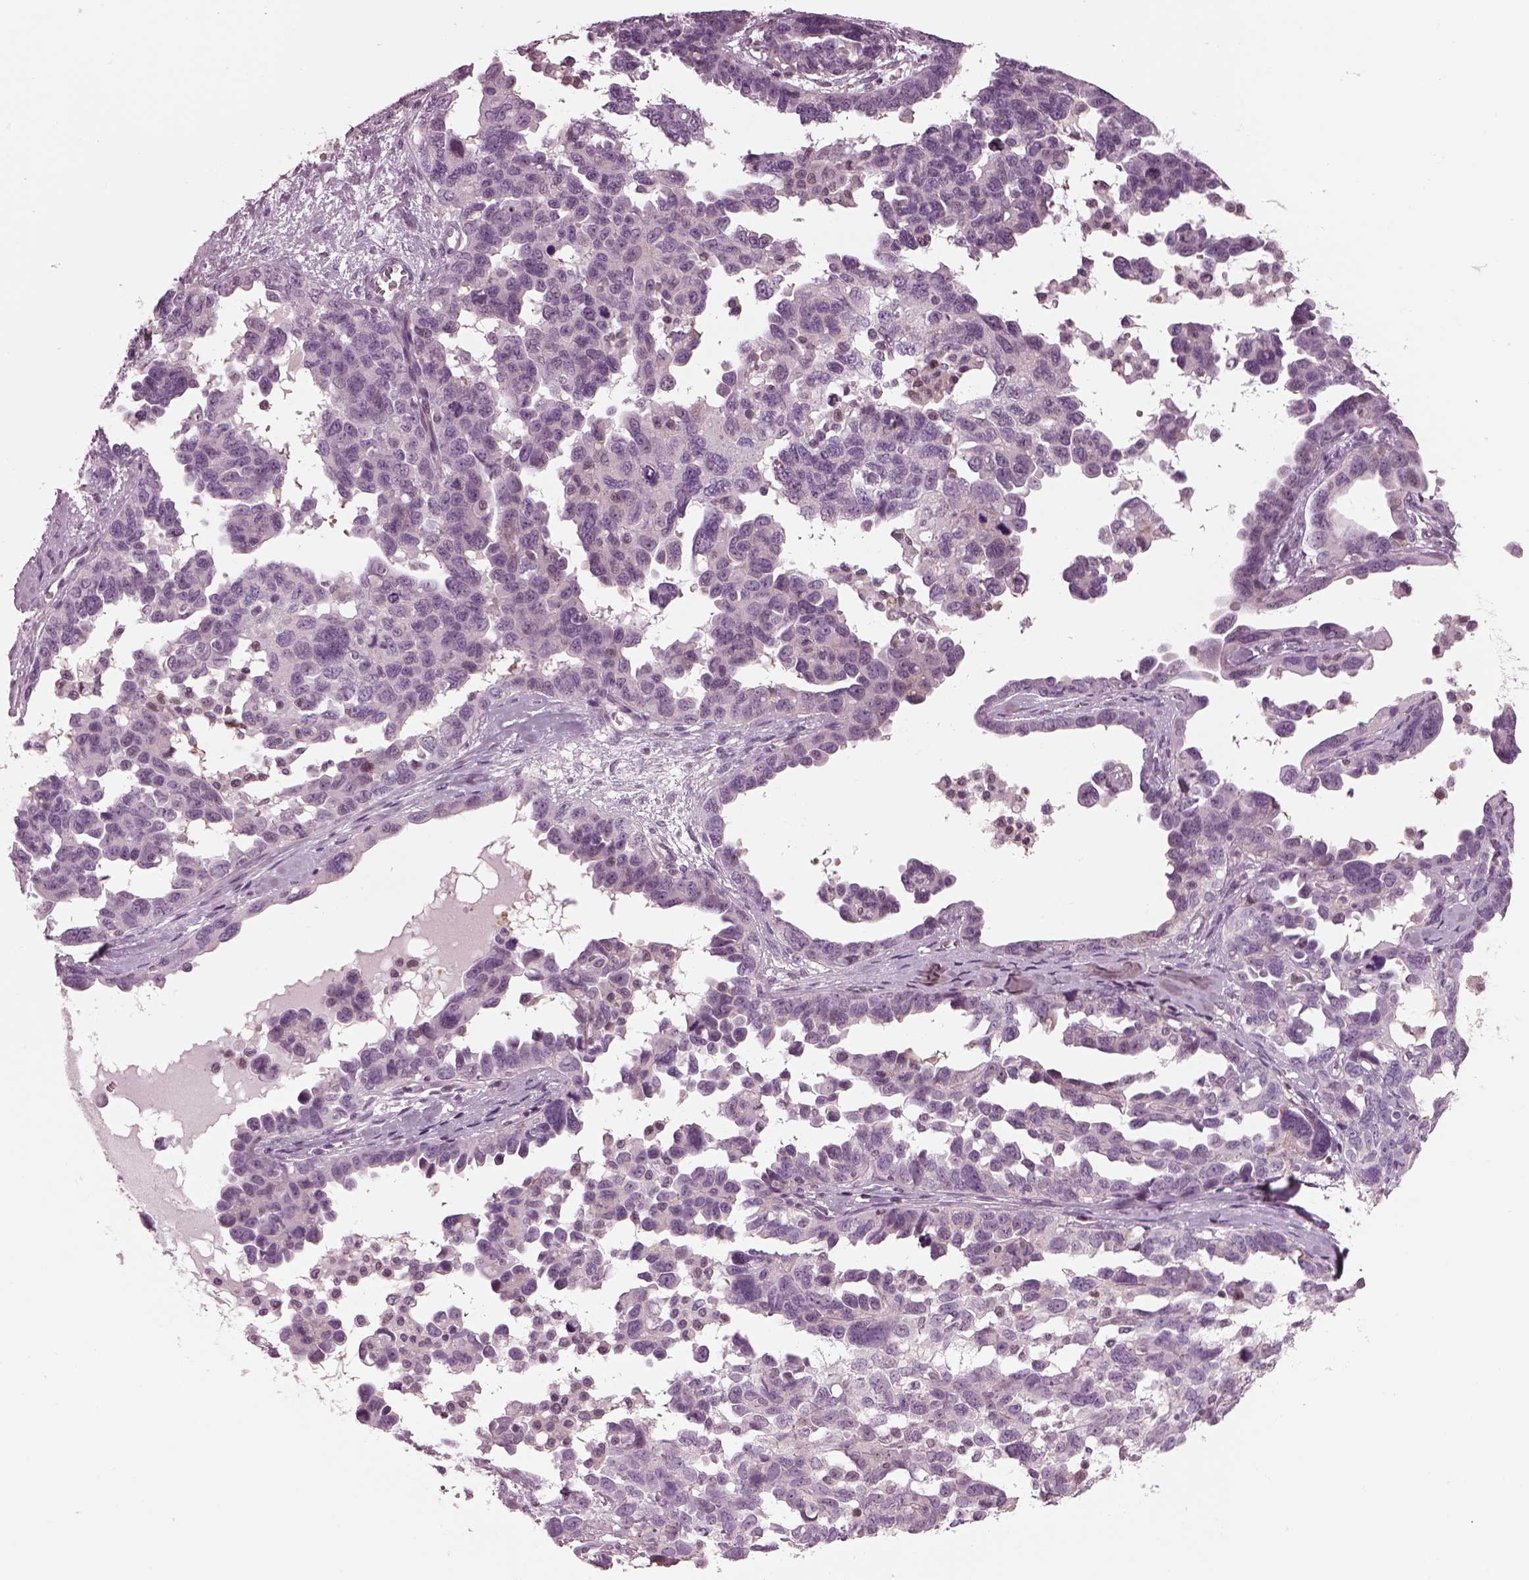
{"staining": {"intensity": "negative", "quantity": "none", "location": "none"}, "tissue": "ovarian cancer", "cell_type": "Tumor cells", "image_type": "cancer", "snomed": [{"axis": "morphology", "description": "Cystadenocarcinoma, serous, NOS"}, {"axis": "topography", "description": "Ovary"}], "caption": "Protein analysis of serous cystadenocarcinoma (ovarian) shows no significant staining in tumor cells.", "gene": "BFSP1", "patient": {"sex": "female", "age": 69}}